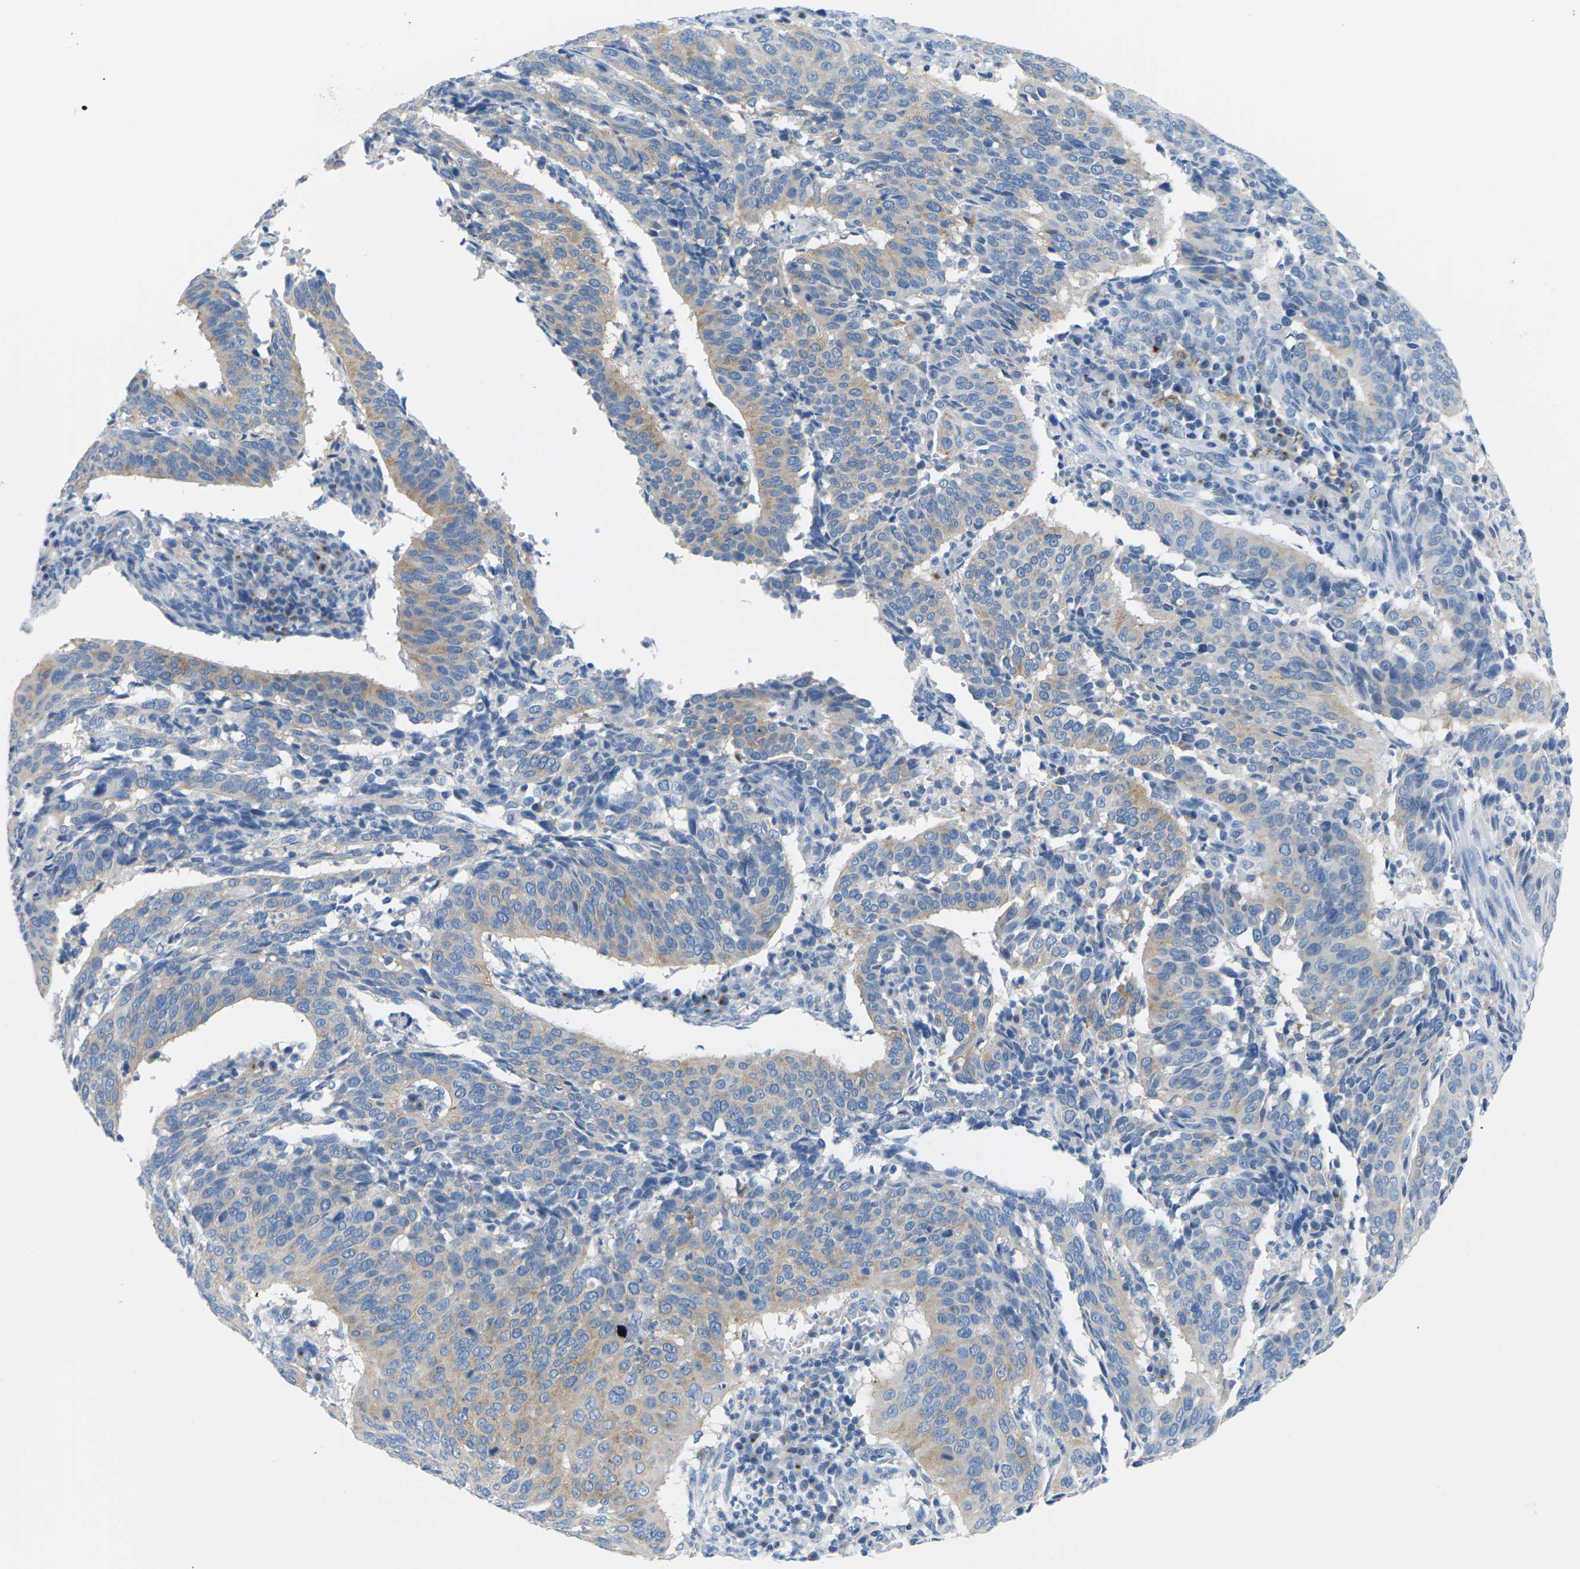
{"staining": {"intensity": "weak", "quantity": "25%-75%", "location": "cytoplasmic/membranous"}, "tissue": "cervical cancer", "cell_type": "Tumor cells", "image_type": "cancer", "snomed": [{"axis": "morphology", "description": "Normal tissue, NOS"}, {"axis": "morphology", "description": "Squamous cell carcinoma, NOS"}, {"axis": "topography", "description": "Cervix"}], "caption": "Cervical cancer (squamous cell carcinoma) tissue shows weak cytoplasmic/membranous positivity in about 25%-75% of tumor cells, visualized by immunohistochemistry.", "gene": "SYNGR2", "patient": {"sex": "female", "age": 39}}